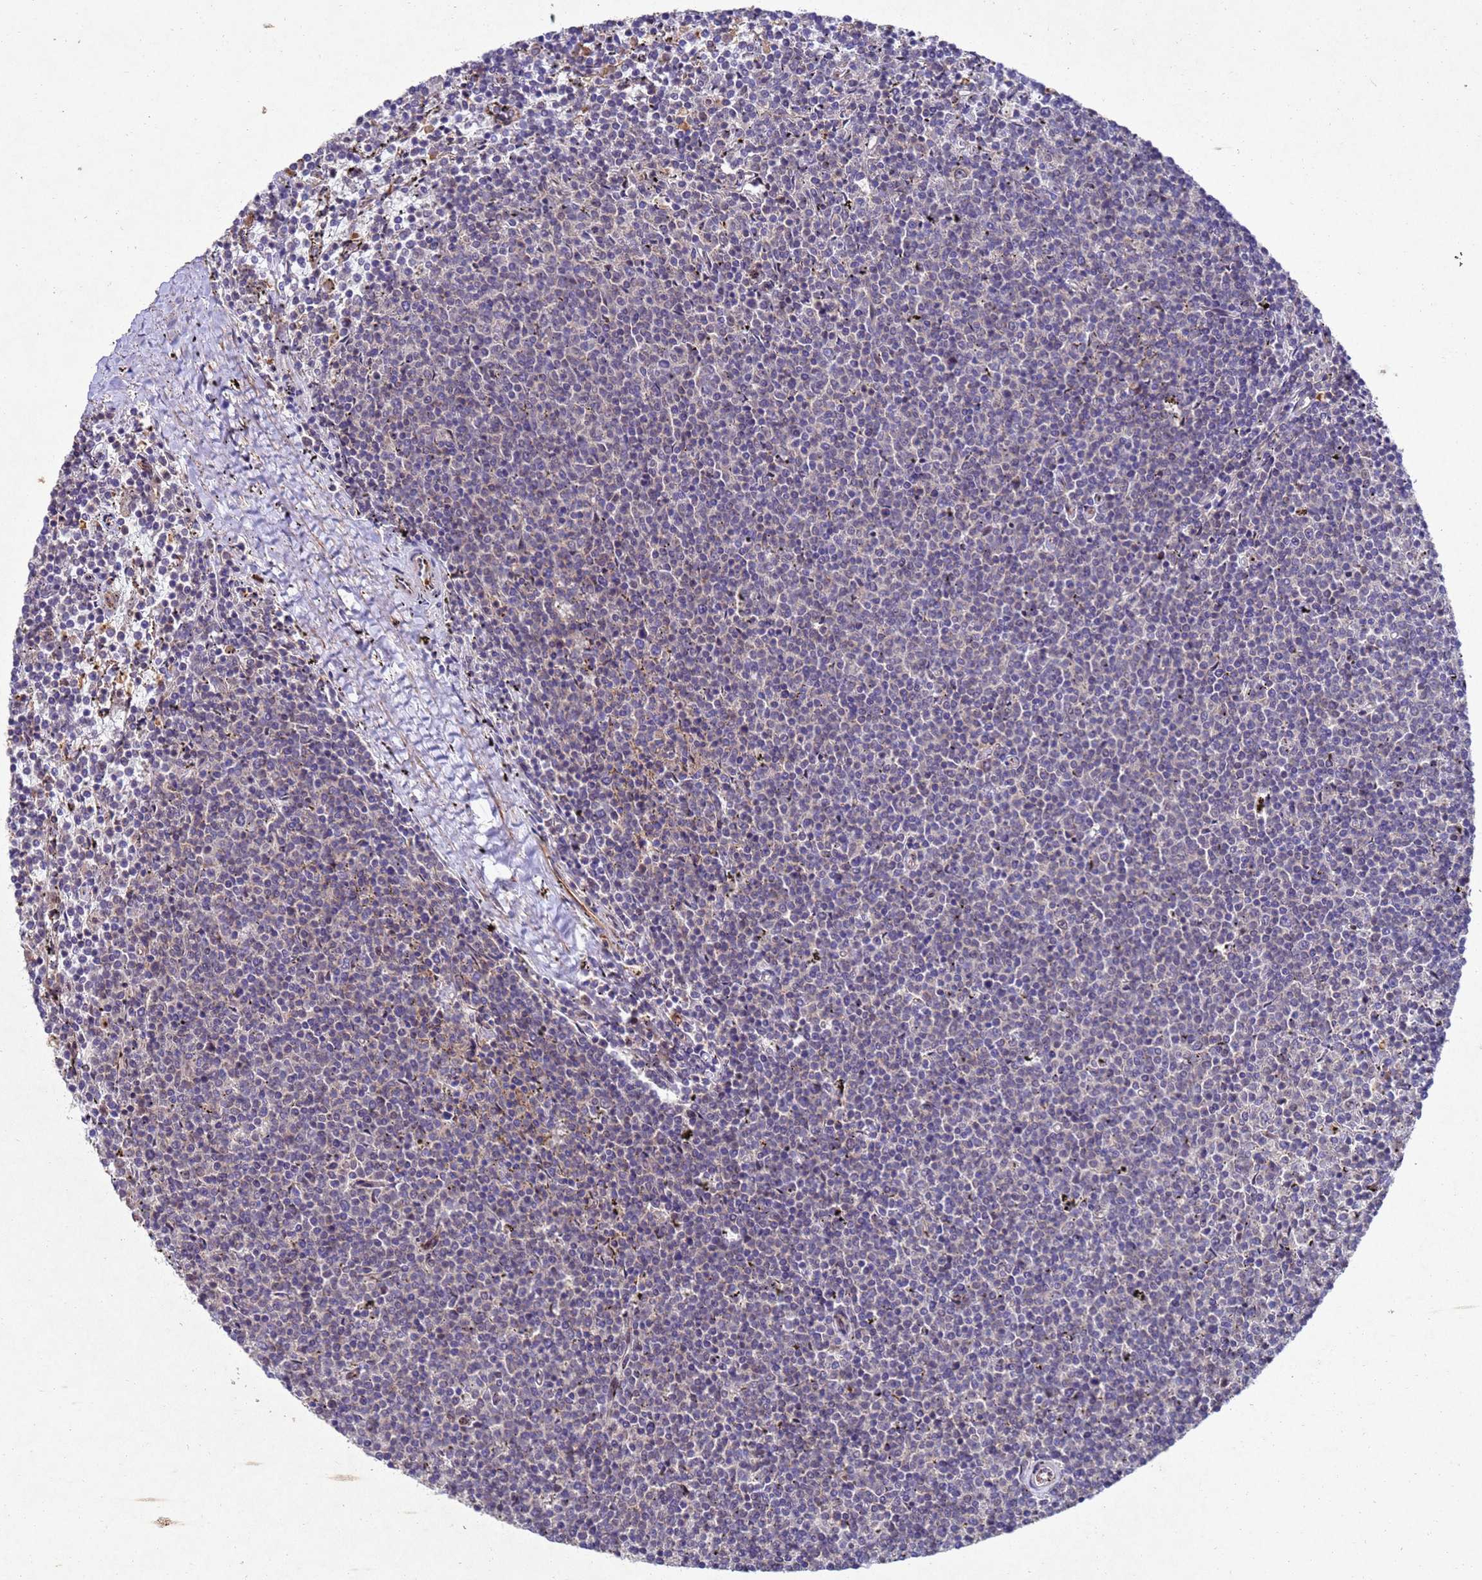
{"staining": {"intensity": "negative", "quantity": "none", "location": "none"}, "tissue": "lymphoma", "cell_type": "Tumor cells", "image_type": "cancer", "snomed": [{"axis": "morphology", "description": "Malignant lymphoma, non-Hodgkin's type, Low grade"}, {"axis": "topography", "description": "Spleen"}], "caption": "Tumor cells are negative for protein expression in human low-grade malignant lymphoma, non-Hodgkin's type. (DAB (3,3'-diaminobenzidine) immunohistochemistry visualized using brightfield microscopy, high magnification).", "gene": "TBK1", "patient": {"sex": "female", "age": 50}}